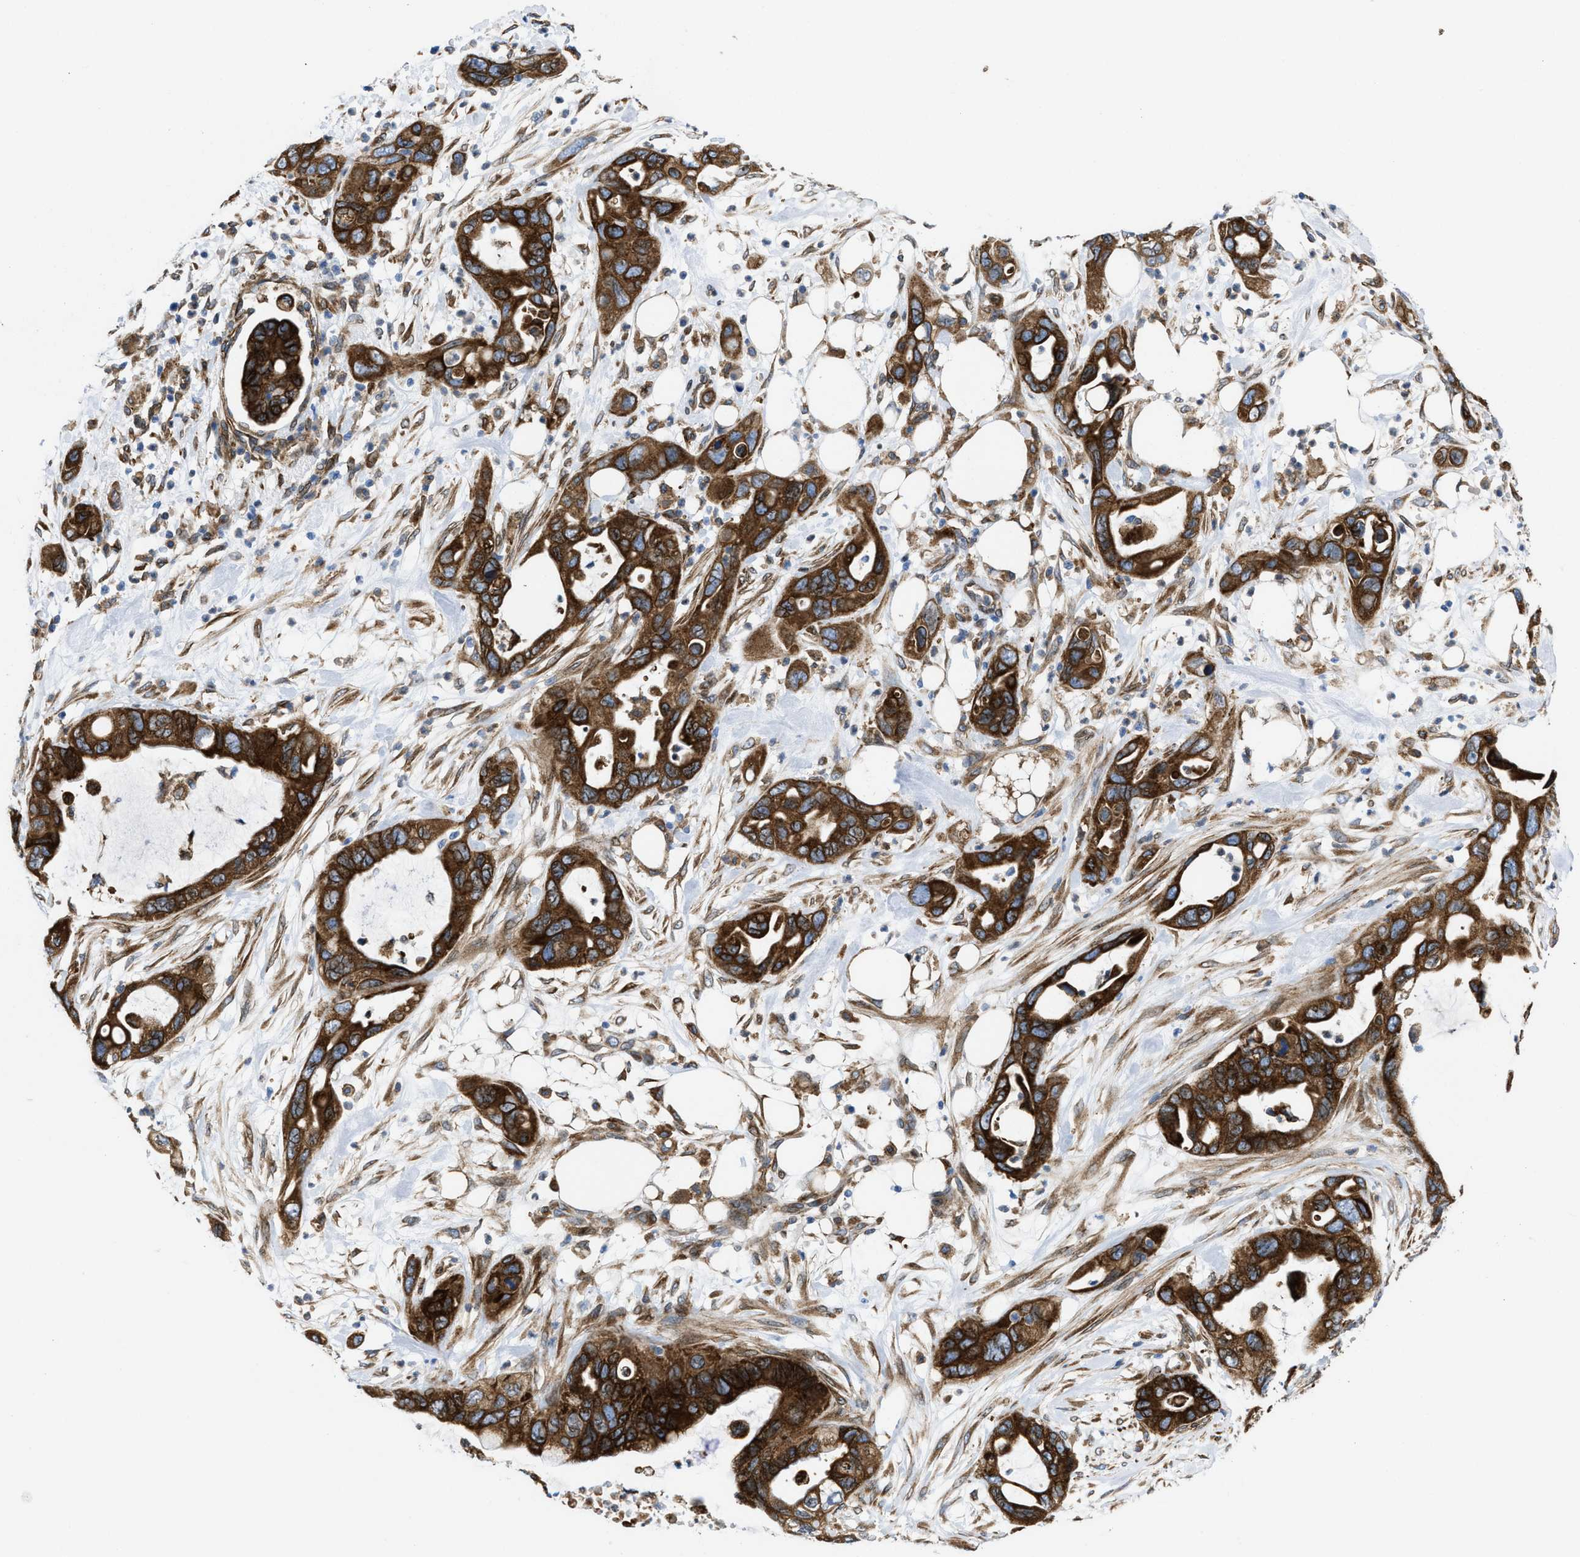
{"staining": {"intensity": "strong", "quantity": ">75%", "location": "cytoplasmic/membranous"}, "tissue": "pancreatic cancer", "cell_type": "Tumor cells", "image_type": "cancer", "snomed": [{"axis": "morphology", "description": "Adenocarcinoma, NOS"}, {"axis": "topography", "description": "Pancreas"}], "caption": "This is a micrograph of immunohistochemistry staining of pancreatic adenocarcinoma, which shows strong expression in the cytoplasmic/membranous of tumor cells.", "gene": "ERLIN2", "patient": {"sex": "female", "age": 71}}